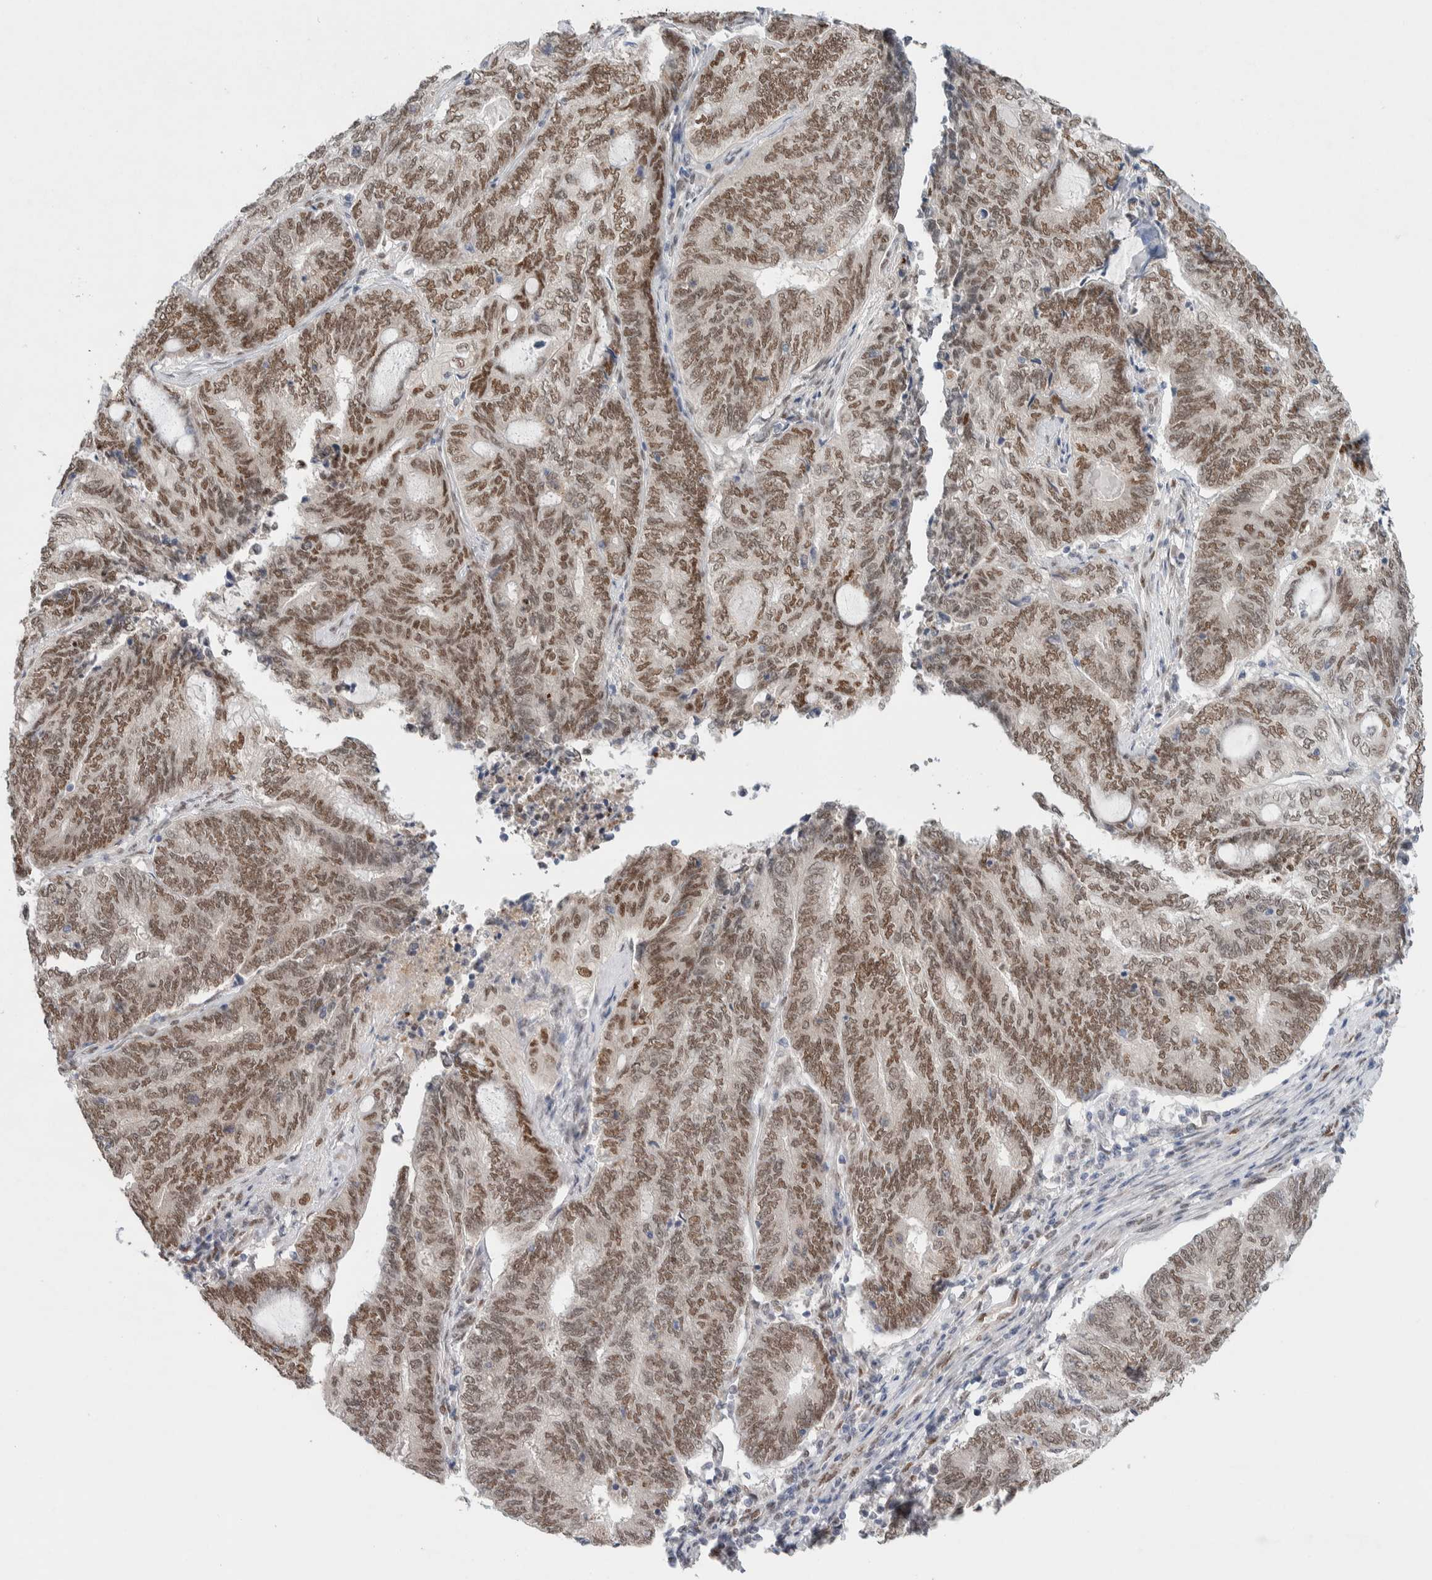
{"staining": {"intensity": "moderate", "quantity": ">75%", "location": "nuclear"}, "tissue": "endometrial cancer", "cell_type": "Tumor cells", "image_type": "cancer", "snomed": [{"axis": "morphology", "description": "Adenocarcinoma, NOS"}, {"axis": "topography", "description": "Uterus"}, {"axis": "topography", "description": "Endometrium"}], "caption": "Protein staining shows moderate nuclear positivity in approximately >75% of tumor cells in endometrial cancer.", "gene": "PRMT1", "patient": {"sex": "female", "age": 70}}